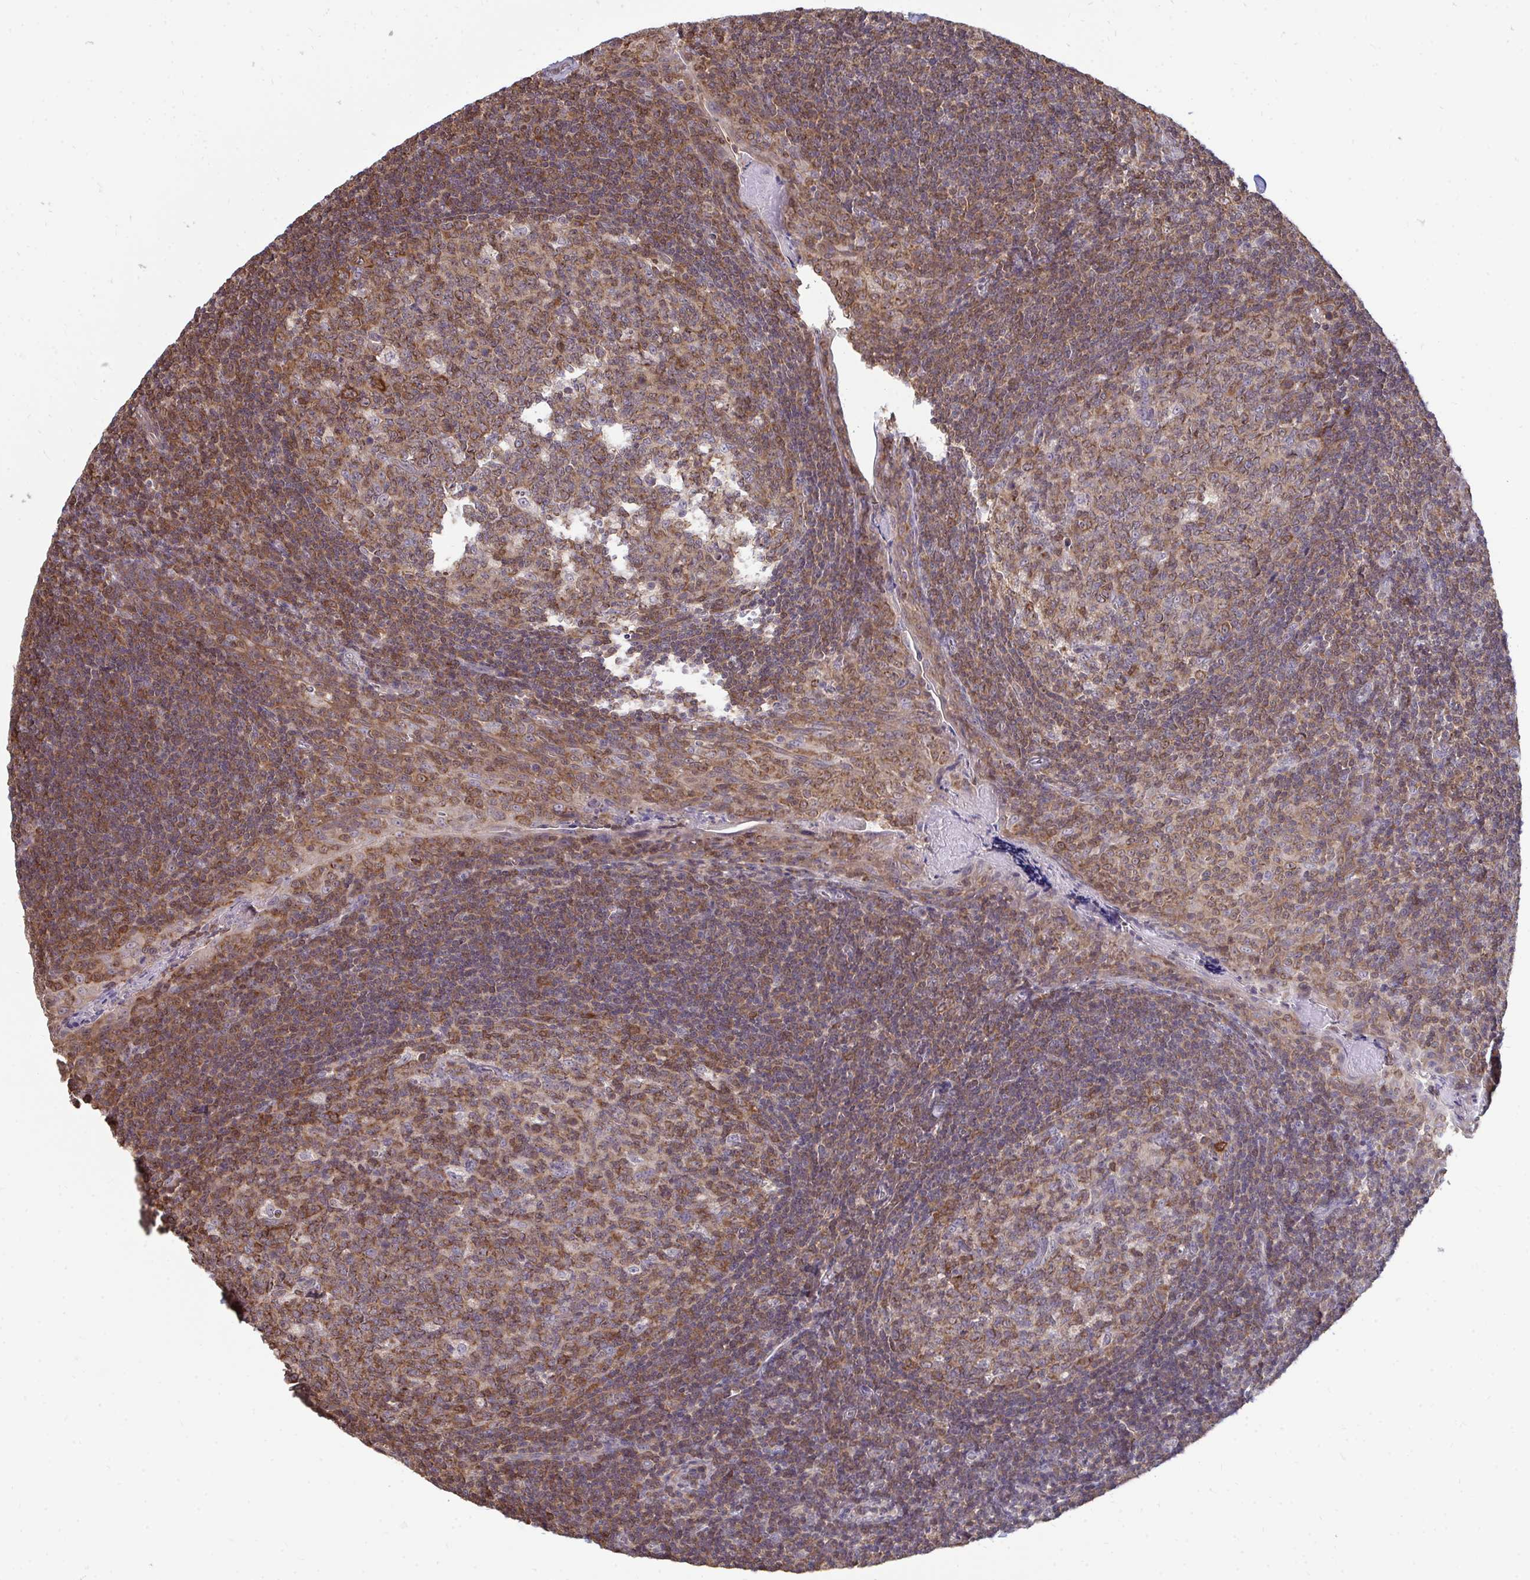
{"staining": {"intensity": "moderate", "quantity": ">75%", "location": "cytoplasmic/membranous"}, "tissue": "tonsil", "cell_type": "Germinal center cells", "image_type": "normal", "snomed": [{"axis": "morphology", "description": "Normal tissue, NOS"}, {"axis": "morphology", "description": "Inflammation, NOS"}, {"axis": "topography", "description": "Tonsil"}], "caption": "The micrograph demonstrates staining of unremarkable tonsil, revealing moderate cytoplasmic/membranous protein expression (brown color) within germinal center cells.", "gene": "DNAJA2", "patient": {"sex": "female", "age": 31}}